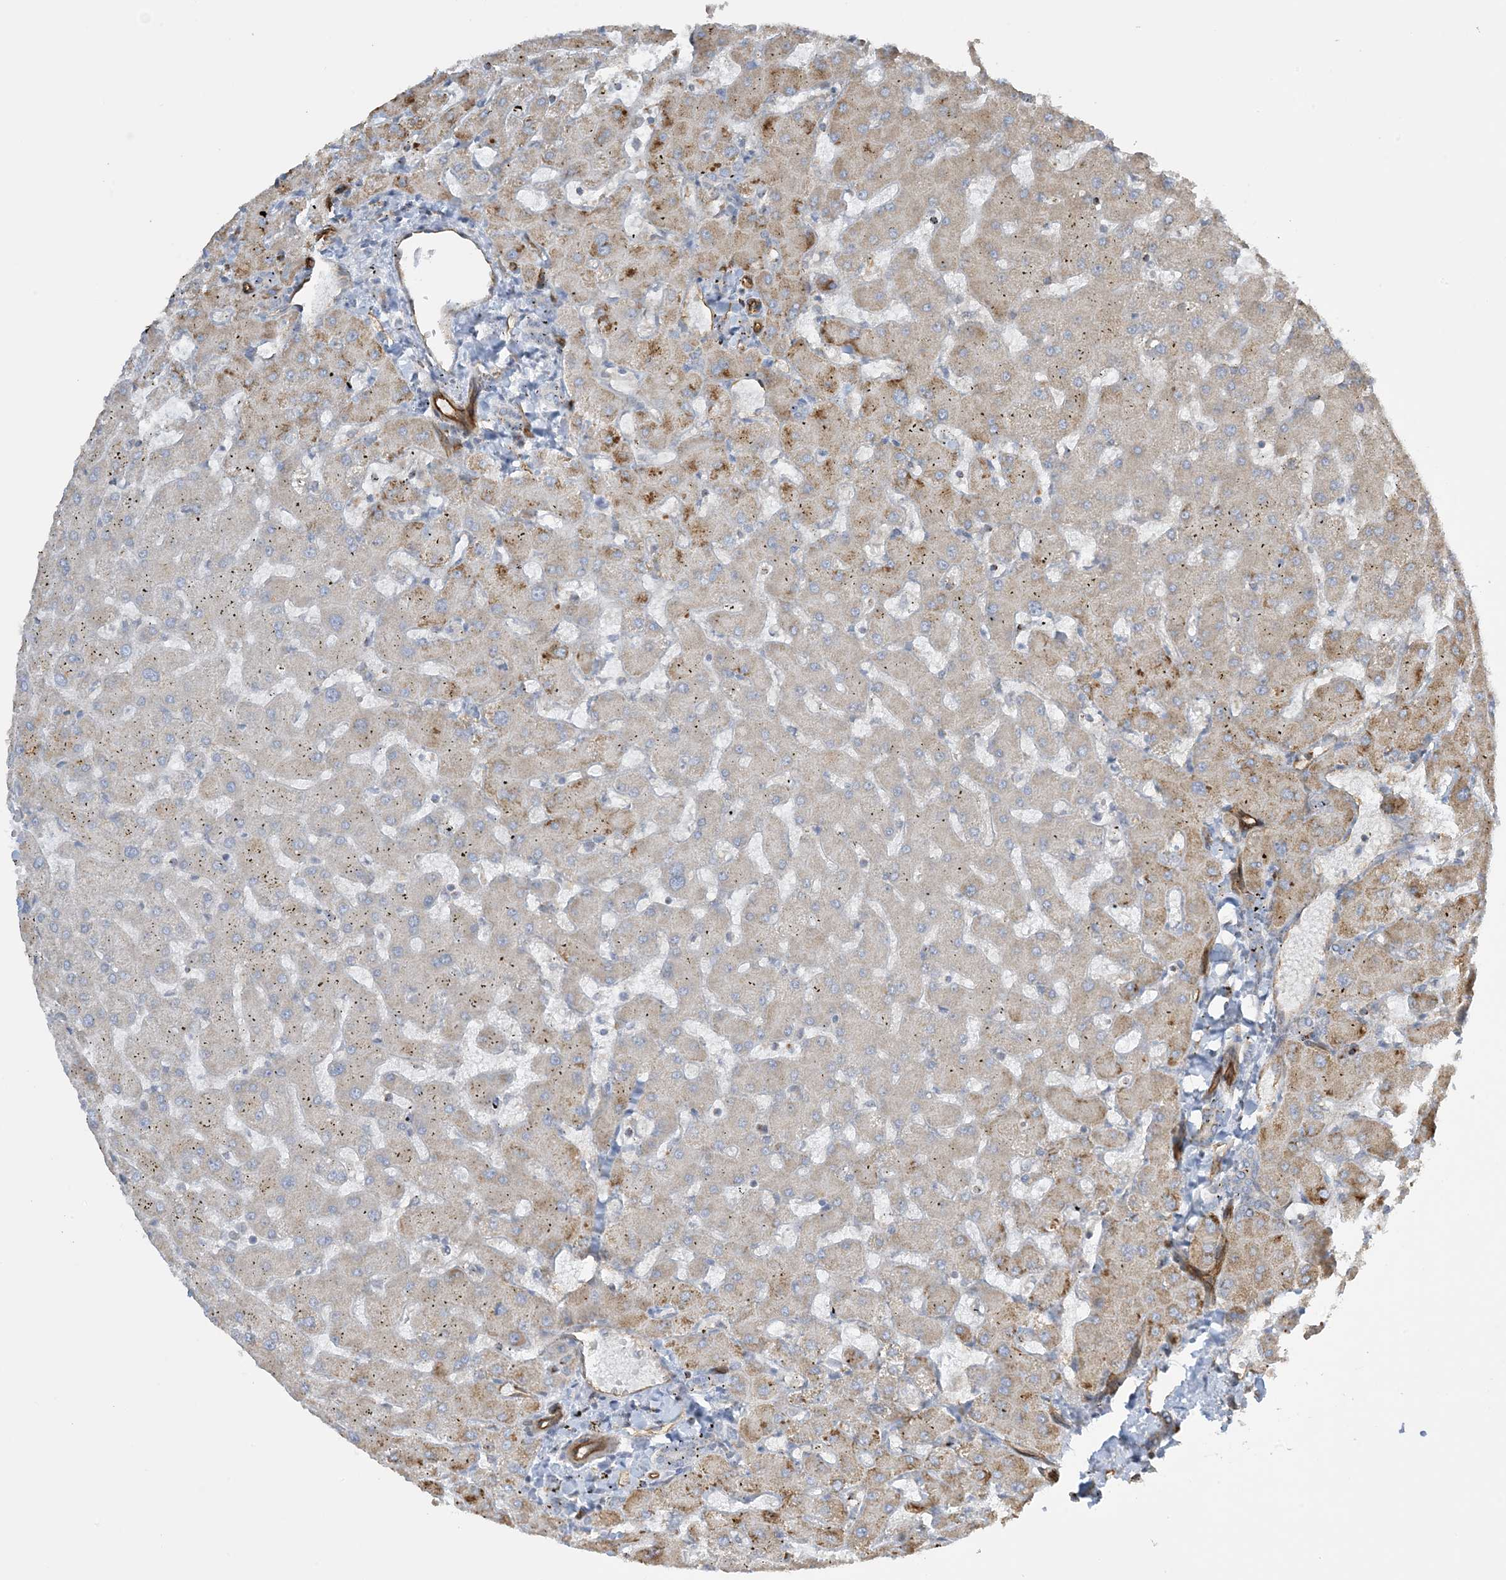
{"staining": {"intensity": "moderate", "quantity": ">75%", "location": "cytoplasmic/membranous"}, "tissue": "liver", "cell_type": "Cholangiocytes", "image_type": "normal", "snomed": [{"axis": "morphology", "description": "Normal tissue, NOS"}, {"axis": "topography", "description": "Liver"}], "caption": "Immunohistochemical staining of benign human liver reveals medium levels of moderate cytoplasmic/membranous positivity in about >75% of cholangiocytes. The protein of interest is stained brown, and the nuclei are stained in blue (DAB (3,3'-diaminobenzidine) IHC with brightfield microscopy, high magnification).", "gene": "AGA", "patient": {"sex": "female", "age": 63}}